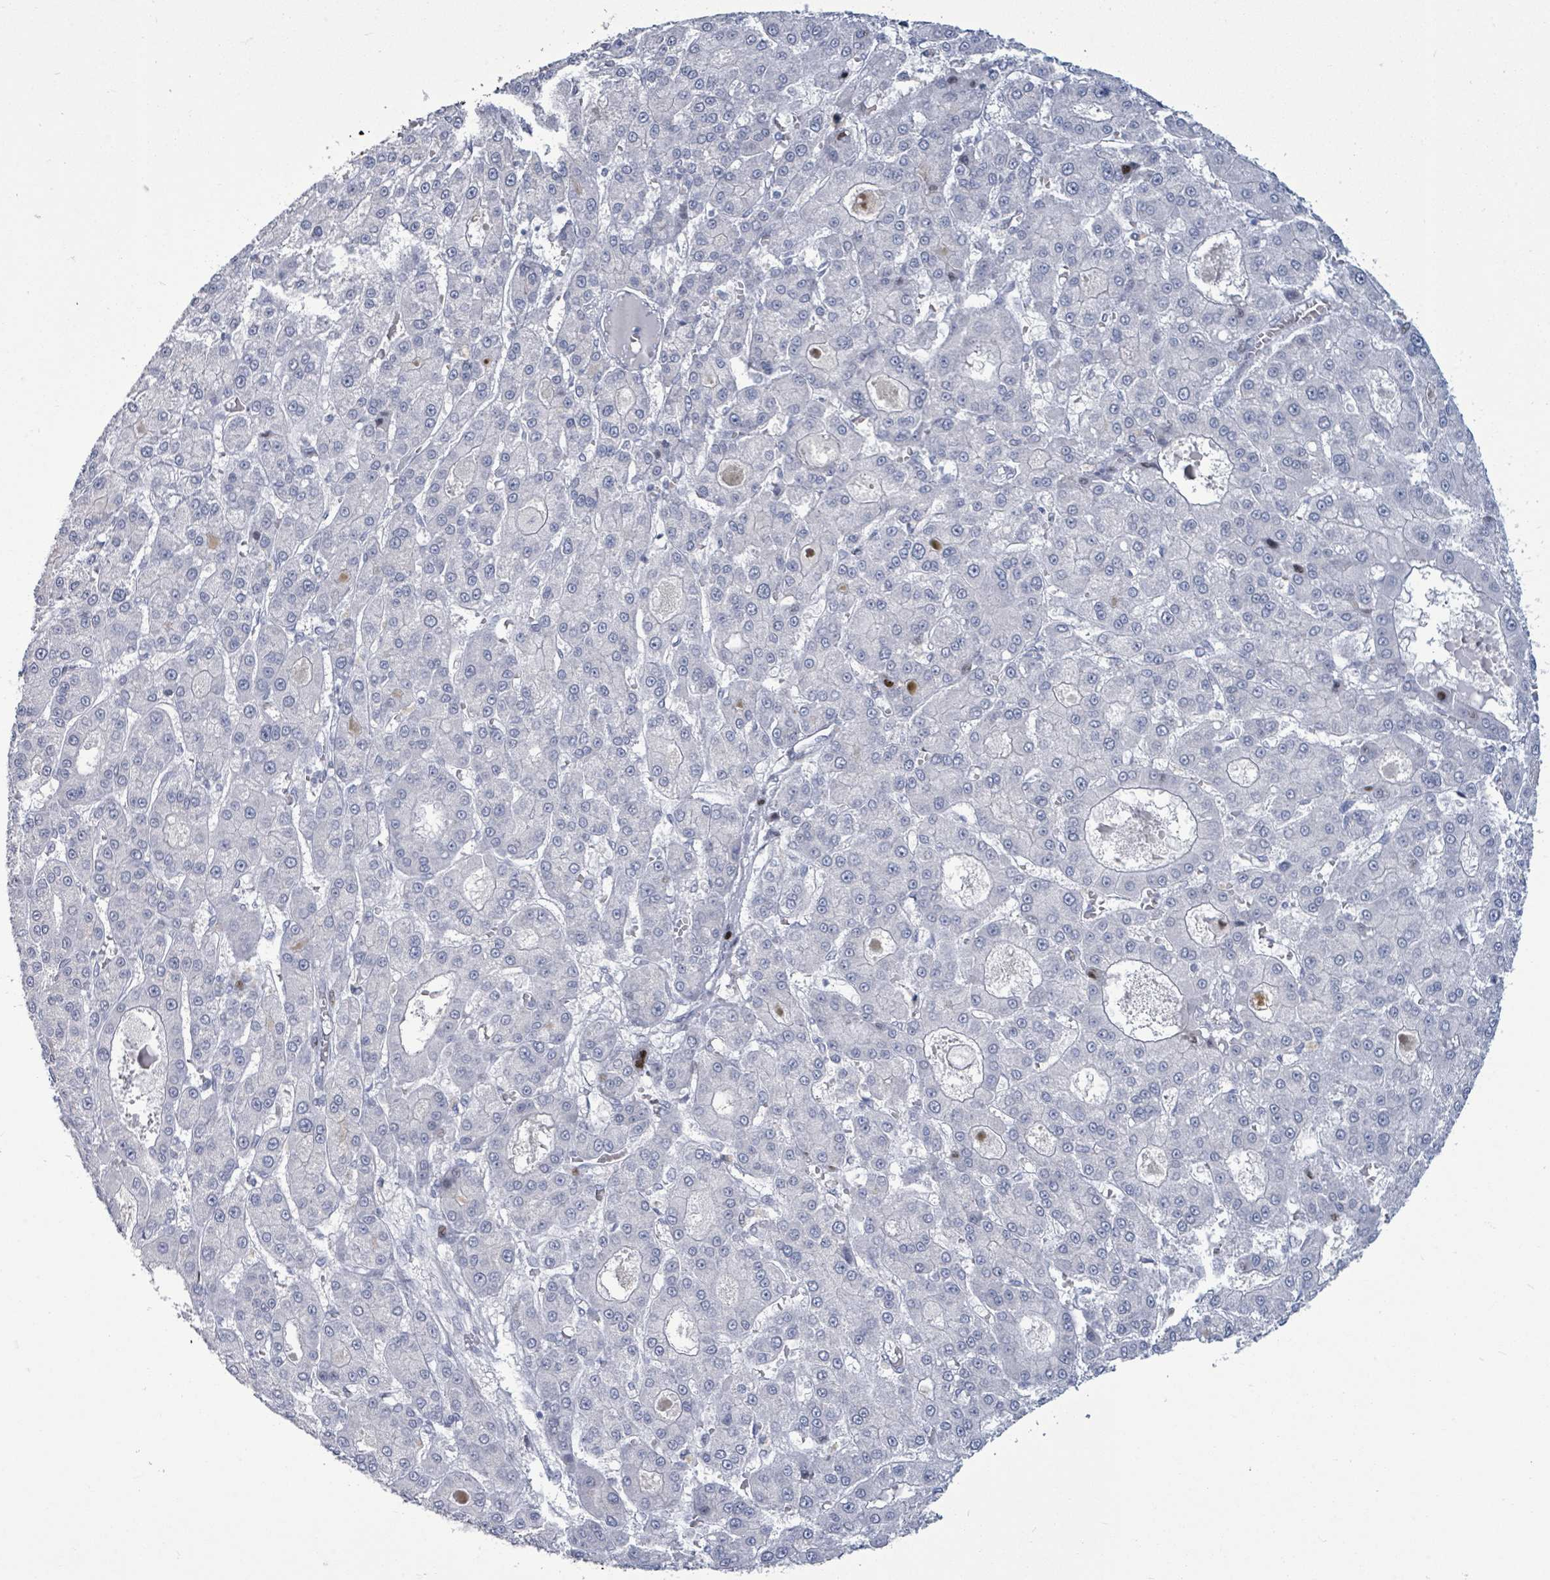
{"staining": {"intensity": "negative", "quantity": "none", "location": "none"}, "tissue": "liver cancer", "cell_type": "Tumor cells", "image_type": "cancer", "snomed": [{"axis": "morphology", "description": "Carcinoma, Hepatocellular, NOS"}, {"axis": "topography", "description": "Liver"}], "caption": "Tumor cells are negative for brown protein staining in hepatocellular carcinoma (liver). (Immunohistochemistry (ihc), brightfield microscopy, high magnification).", "gene": "MALL", "patient": {"sex": "male", "age": 70}}